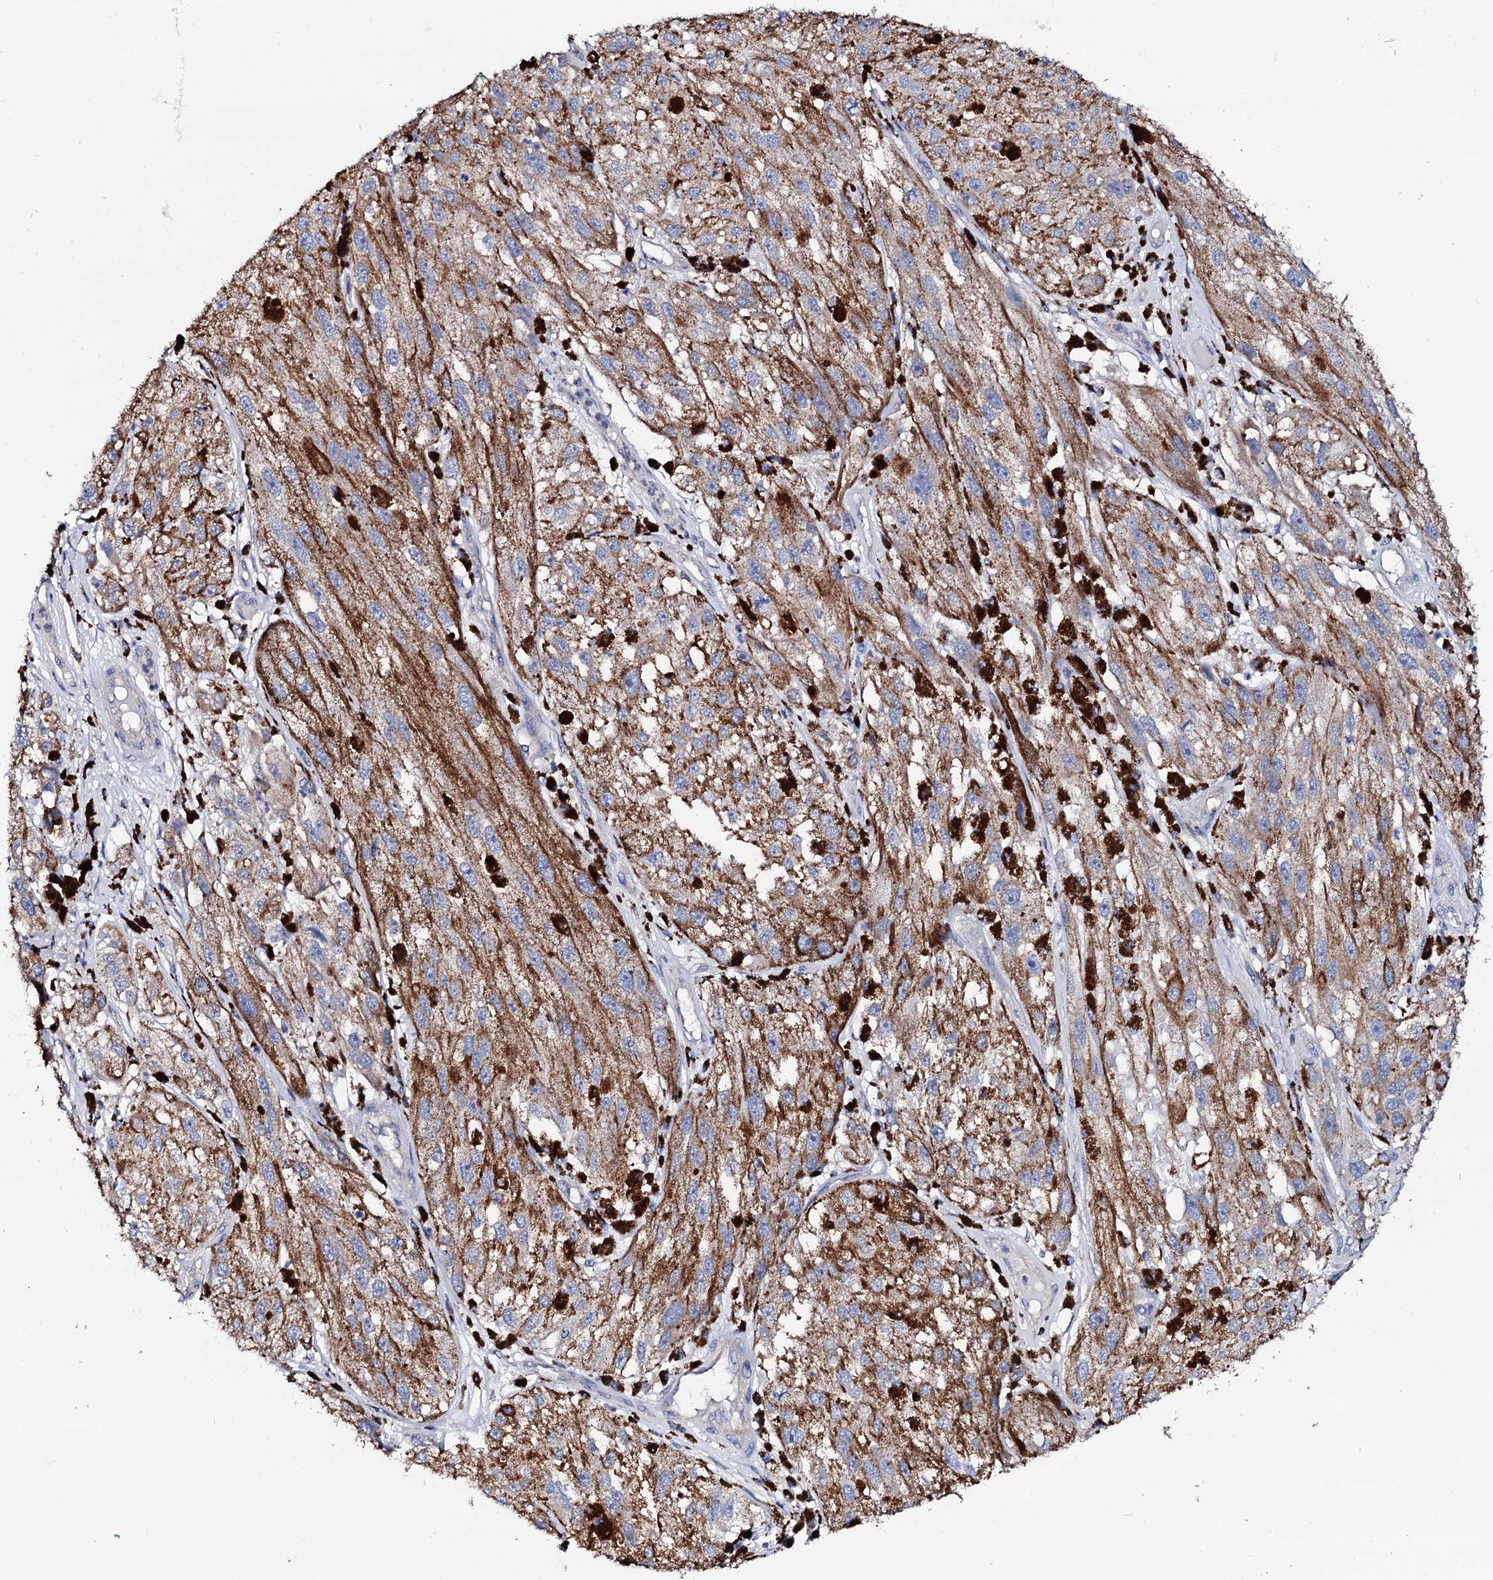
{"staining": {"intensity": "moderate", "quantity": ">75%", "location": "cytoplasmic/membranous"}, "tissue": "melanoma", "cell_type": "Tumor cells", "image_type": "cancer", "snomed": [{"axis": "morphology", "description": "Malignant melanoma, NOS"}, {"axis": "topography", "description": "Skin"}], "caption": "DAB immunohistochemical staining of human melanoma exhibits moderate cytoplasmic/membranous protein positivity in approximately >75% of tumor cells. The staining was performed using DAB (3,3'-diaminobenzidine) to visualize the protein expression in brown, while the nuclei were stained in blue with hematoxylin (Magnification: 20x).", "gene": "TCAF2", "patient": {"sex": "male", "age": 88}}